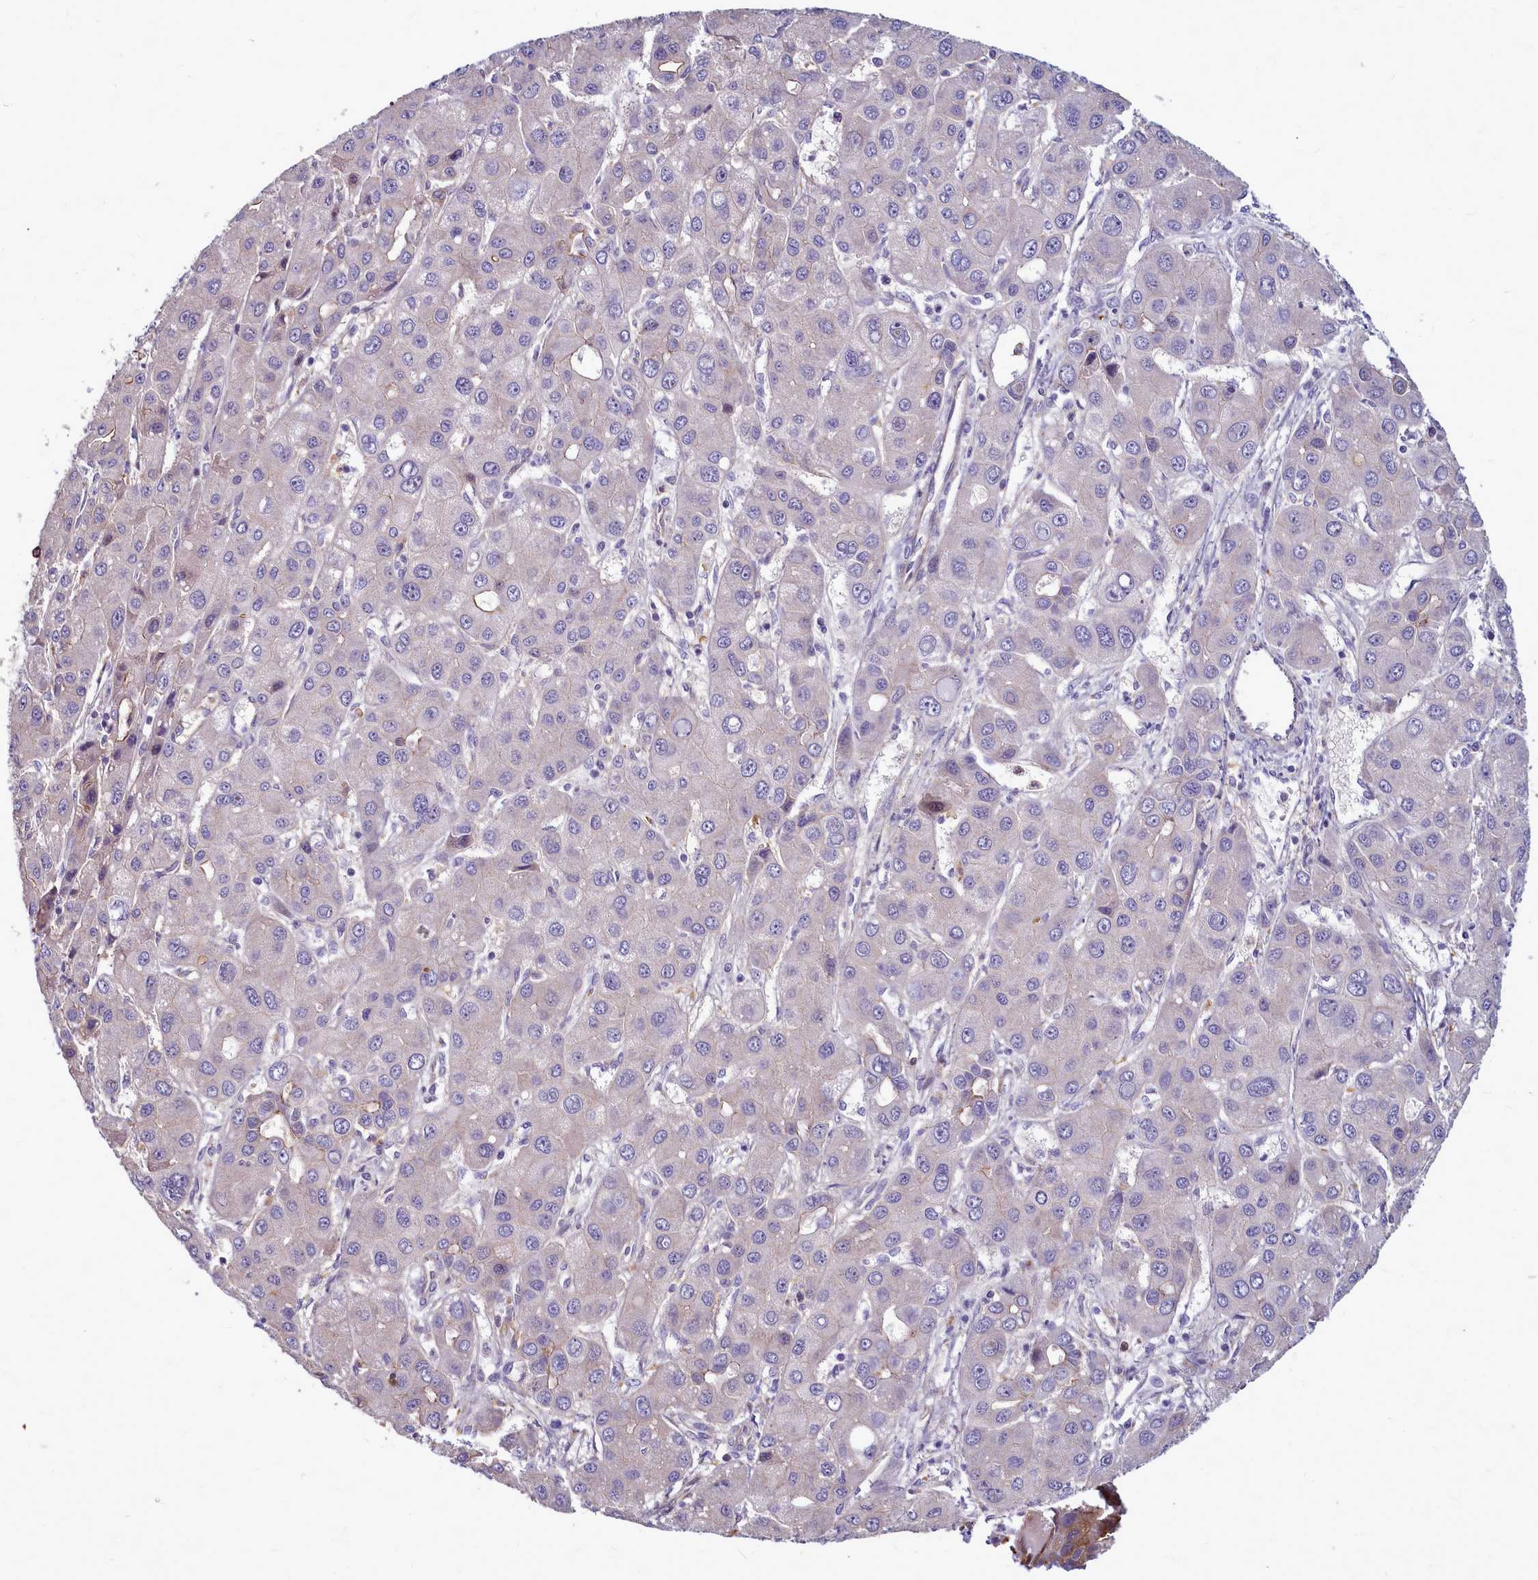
{"staining": {"intensity": "negative", "quantity": "none", "location": "none"}, "tissue": "liver cancer", "cell_type": "Tumor cells", "image_type": "cancer", "snomed": [{"axis": "morphology", "description": "Carcinoma, Hepatocellular, NOS"}, {"axis": "topography", "description": "Liver"}], "caption": "IHC micrograph of neoplastic tissue: liver cancer stained with DAB (3,3'-diaminobenzidine) demonstrates no significant protein positivity in tumor cells. (Stains: DAB immunohistochemistry (IHC) with hematoxylin counter stain, Microscopy: brightfield microscopy at high magnification).", "gene": "TTC5", "patient": {"sex": "male", "age": 55}}